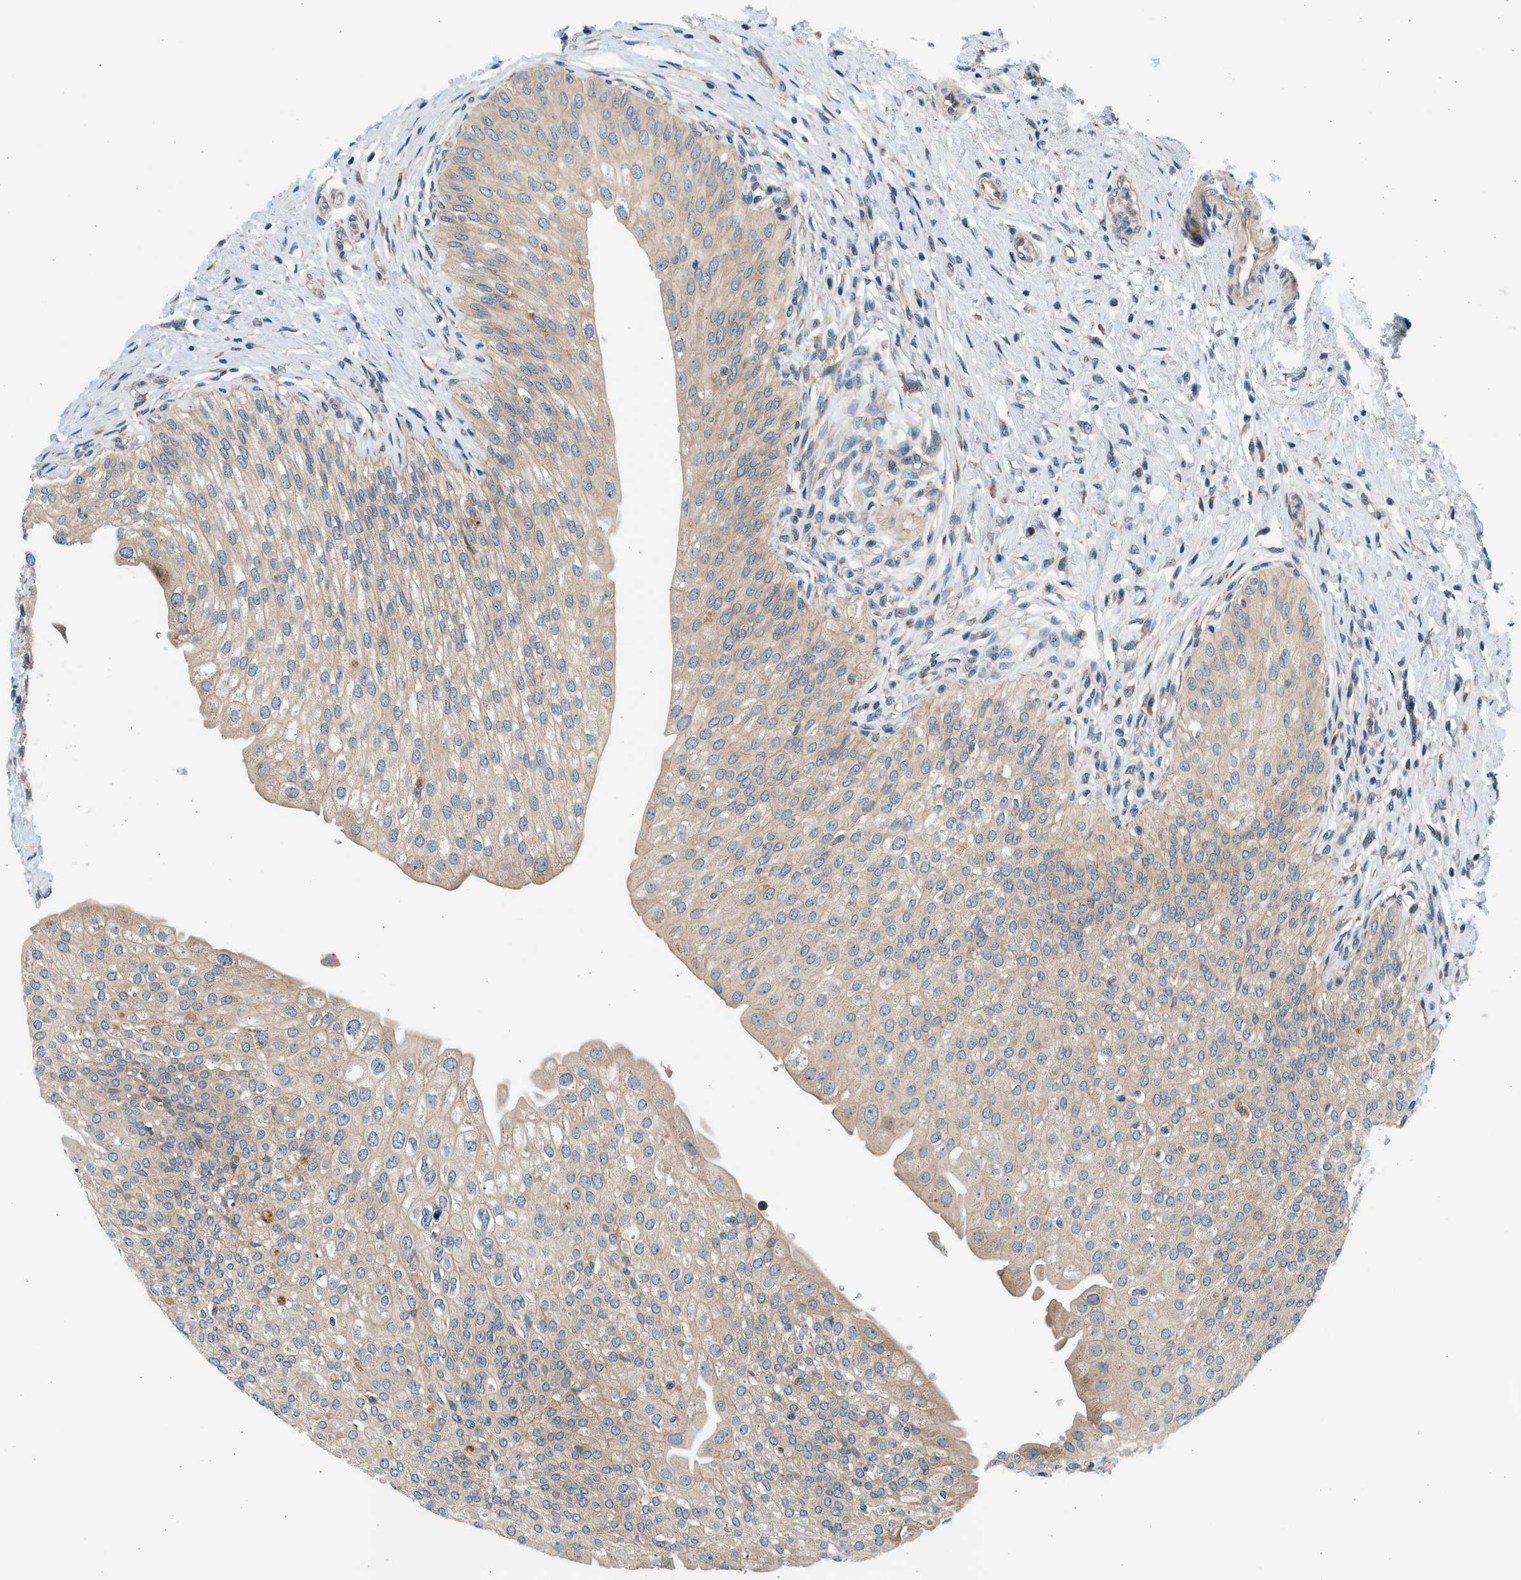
{"staining": {"intensity": "moderate", "quantity": ">75%", "location": "cytoplasmic/membranous"}, "tissue": "urinary bladder", "cell_type": "Urothelial cells", "image_type": "normal", "snomed": [{"axis": "morphology", "description": "Normal tissue, NOS"}, {"axis": "topography", "description": "Urinary bladder"}], "caption": "Immunohistochemistry of normal urinary bladder shows medium levels of moderate cytoplasmic/membranous positivity in approximately >75% of urothelial cells.", "gene": "KDELR2", "patient": {"sex": "male", "age": 46}}